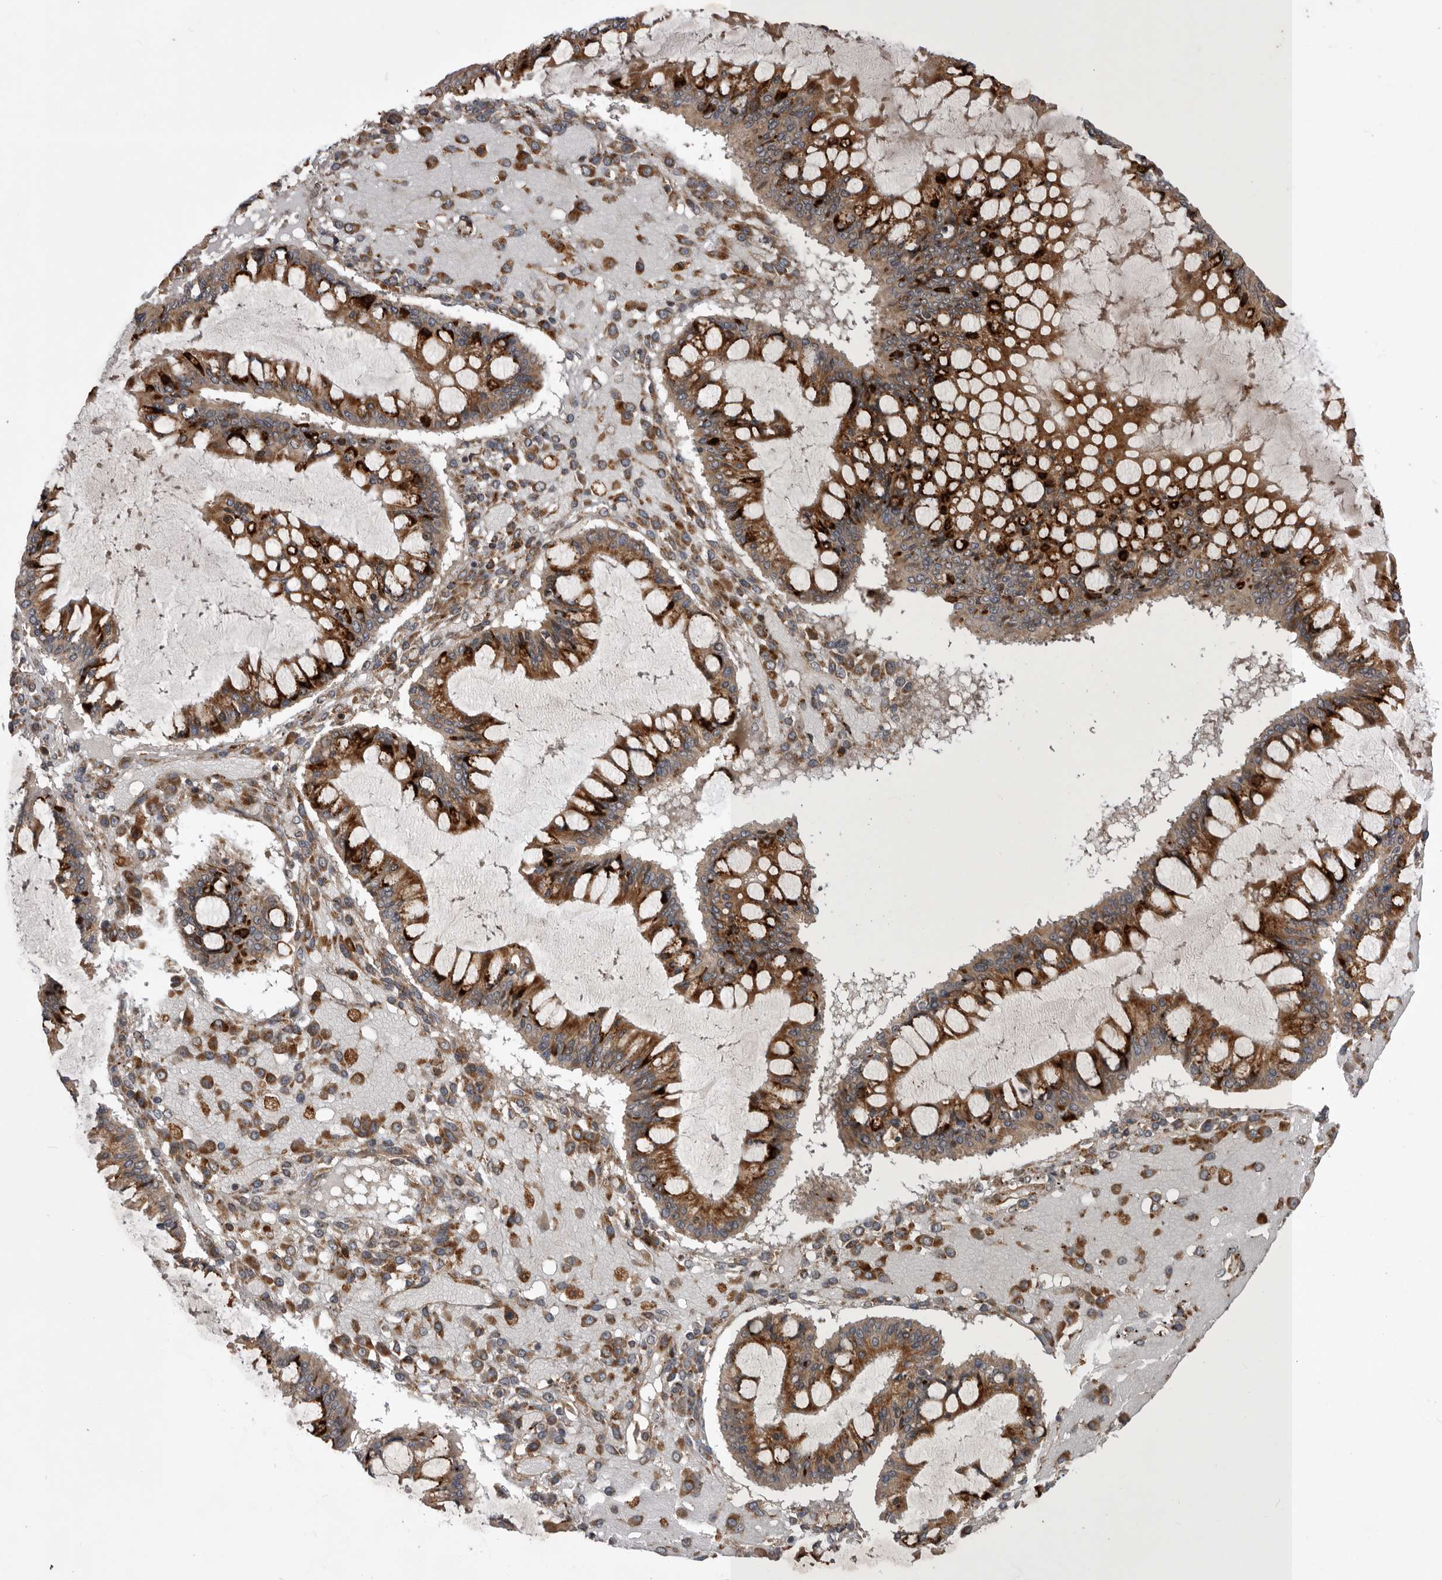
{"staining": {"intensity": "strong", "quantity": ">75%", "location": "cytoplasmic/membranous"}, "tissue": "ovarian cancer", "cell_type": "Tumor cells", "image_type": "cancer", "snomed": [{"axis": "morphology", "description": "Cystadenocarcinoma, mucinous, NOS"}, {"axis": "topography", "description": "Ovary"}], "caption": "Brown immunohistochemical staining in mucinous cystadenocarcinoma (ovarian) displays strong cytoplasmic/membranous expression in approximately >75% of tumor cells.", "gene": "RAB3GAP2", "patient": {"sex": "female", "age": 73}}